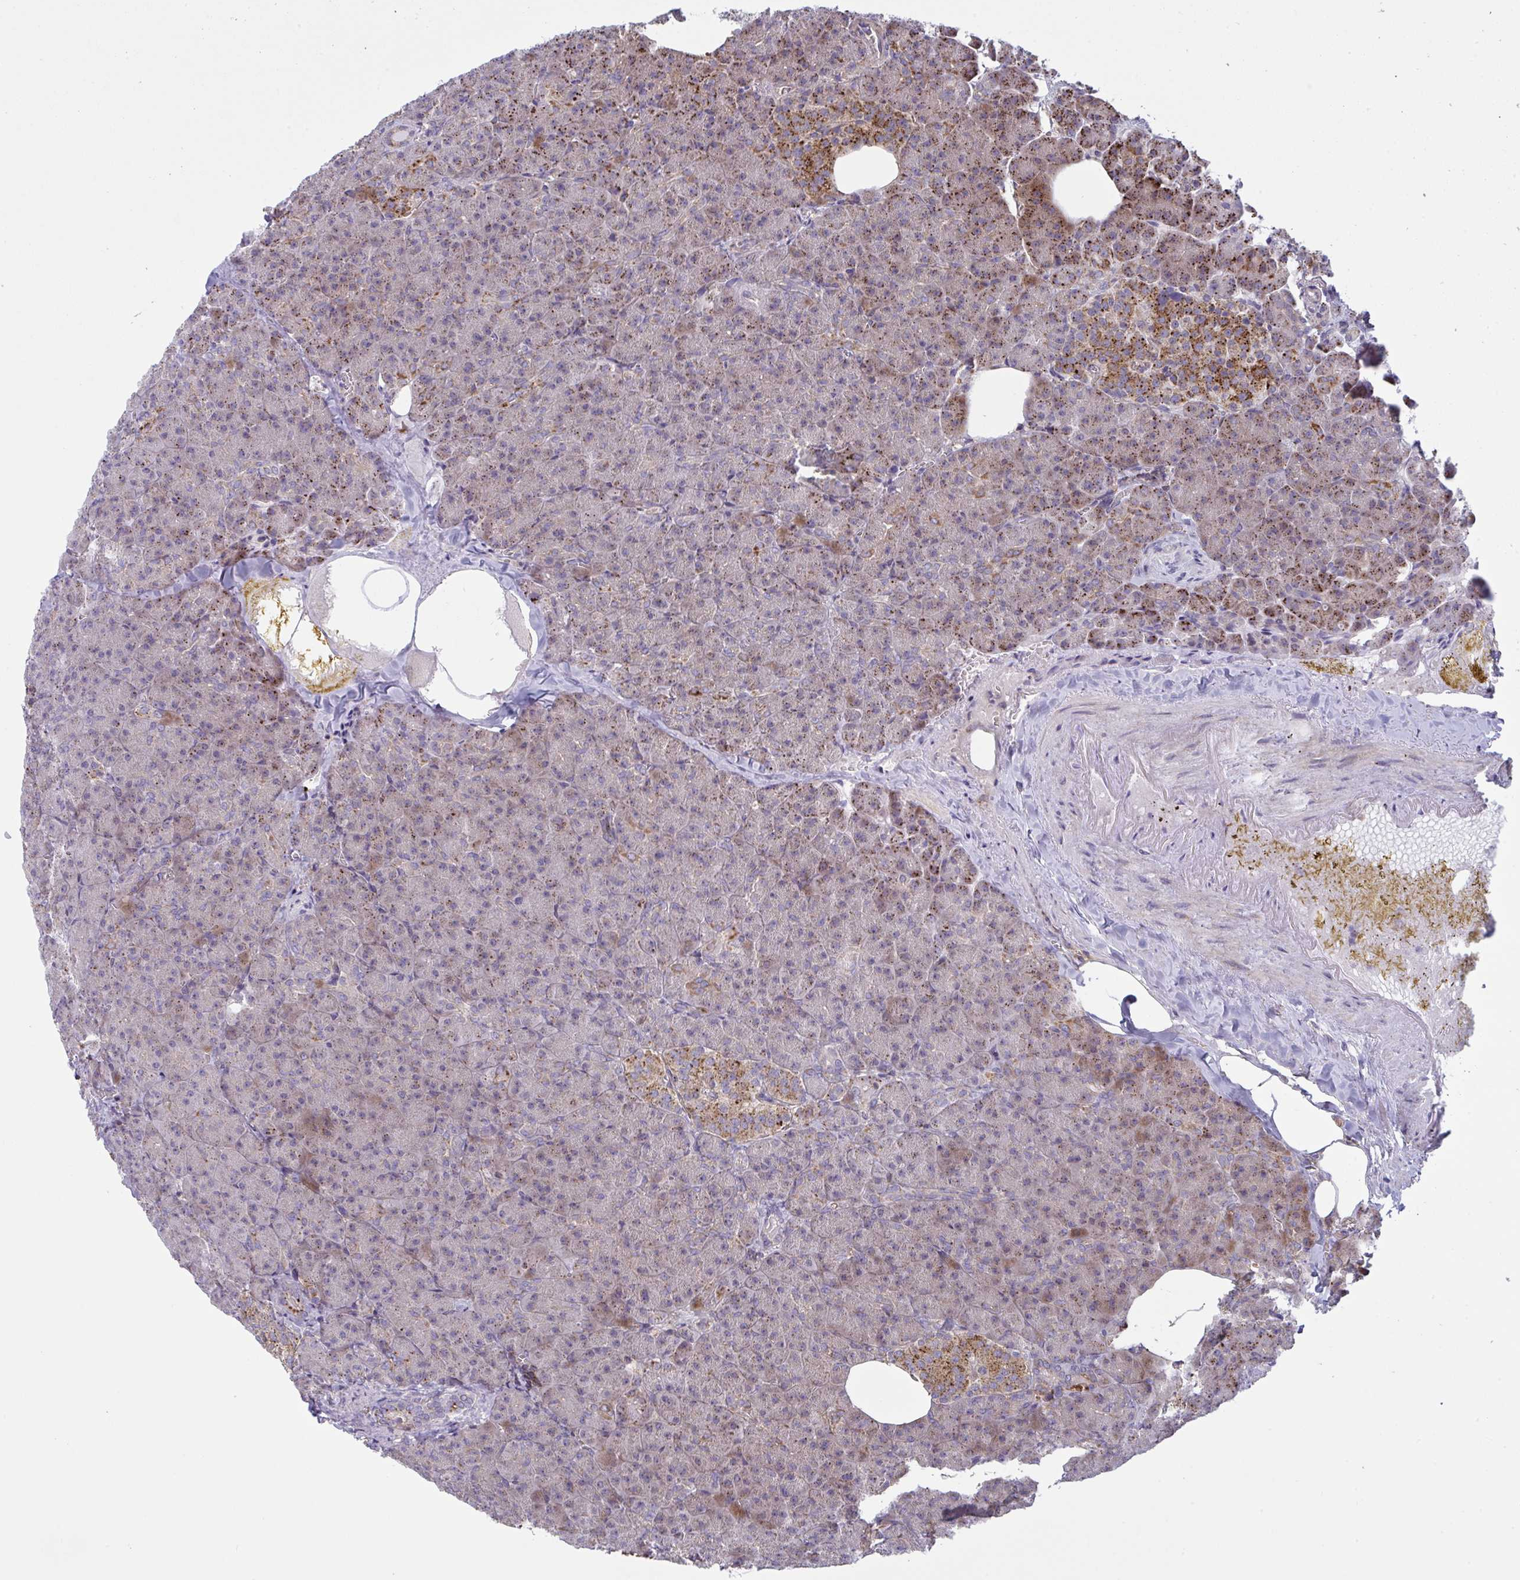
{"staining": {"intensity": "strong", "quantity": "<25%", "location": "cytoplasmic/membranous"}, "tissue": "pancreas", "cell_type": "Exocrine glandular cells", "image_type": "normal", "snomed": [{"axis": "morphology", "description": "Normal tissue, NOS"}, {"axis": "topography", "description": "Pancreas"}], "caption": "IHC staining of normal pancreas, which shows medium levels of strong cytoplasmic/membranous expression in about <25% of exocrine glandular cells indicating strong cytoplasmic/membranous protein expression. The staining was performed using DAB (3,3'-diaminobenzidine) (brown) for protein detection and nuclei were counterstained in hematoxylin (blue).", "gene": "MICOS10", "patient": {"sex": "female", "age": 74}}